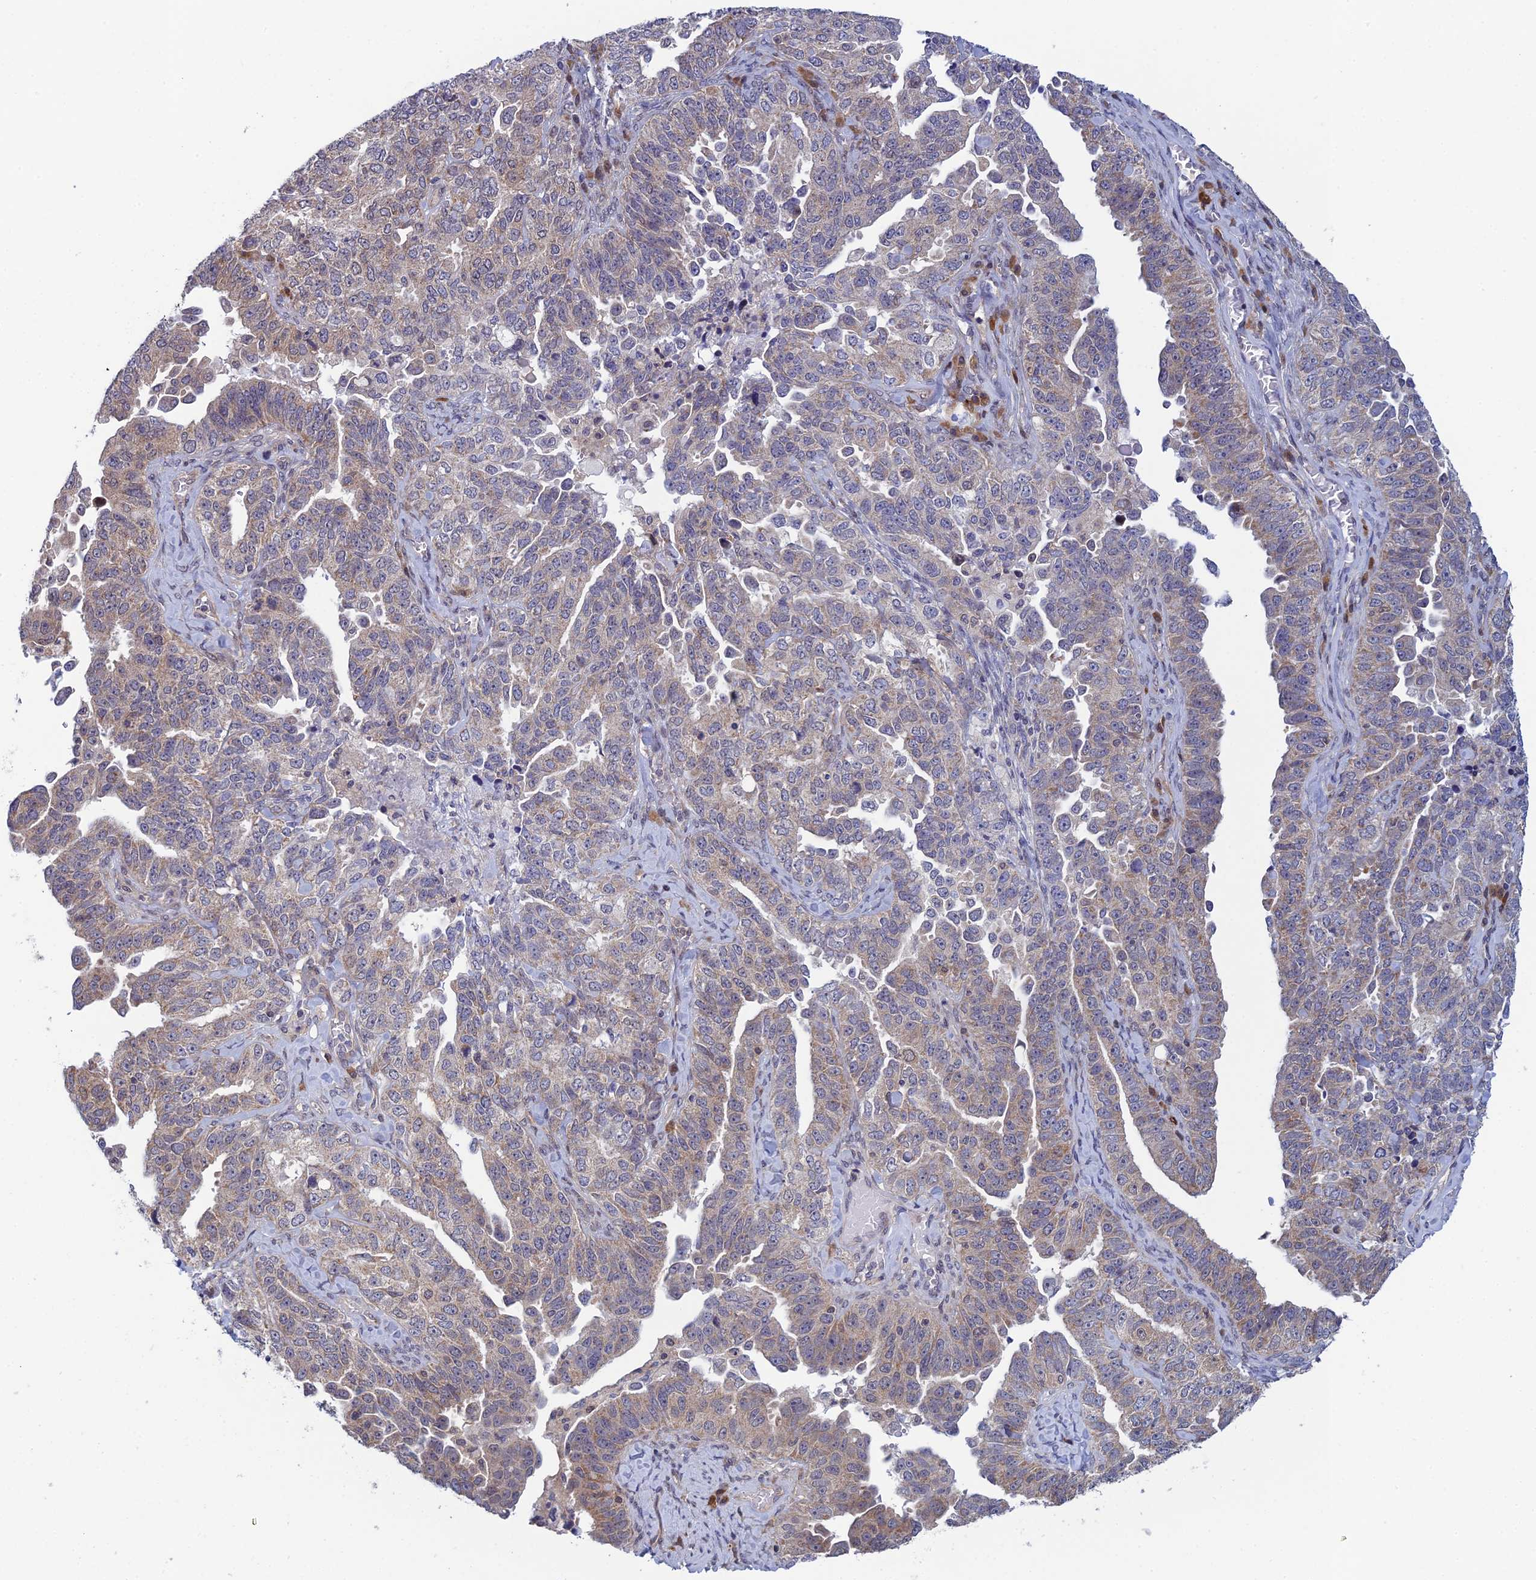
{"staining": {"intensity": "weak", "quantity": "<25%", "location": "cytoplasmic/membranous"}, "tissue": "ovarian cancer", "cell_type": "Tumor cells", "image_type": "cancer", "snomed": [{"axis": "morphology", "description": "Carcinoma, endometroid"}, {"axis": "topography", "description": "Ovary"}], "caption": "DAB (3,3'-diaminobenzidine) immunohistochemical staining of human endometroid carcinoma (ovarian) exhibits no significant staining in tumor cells.", "gene": "SRA1", "patient": {"sex": "female", "age": 62}}